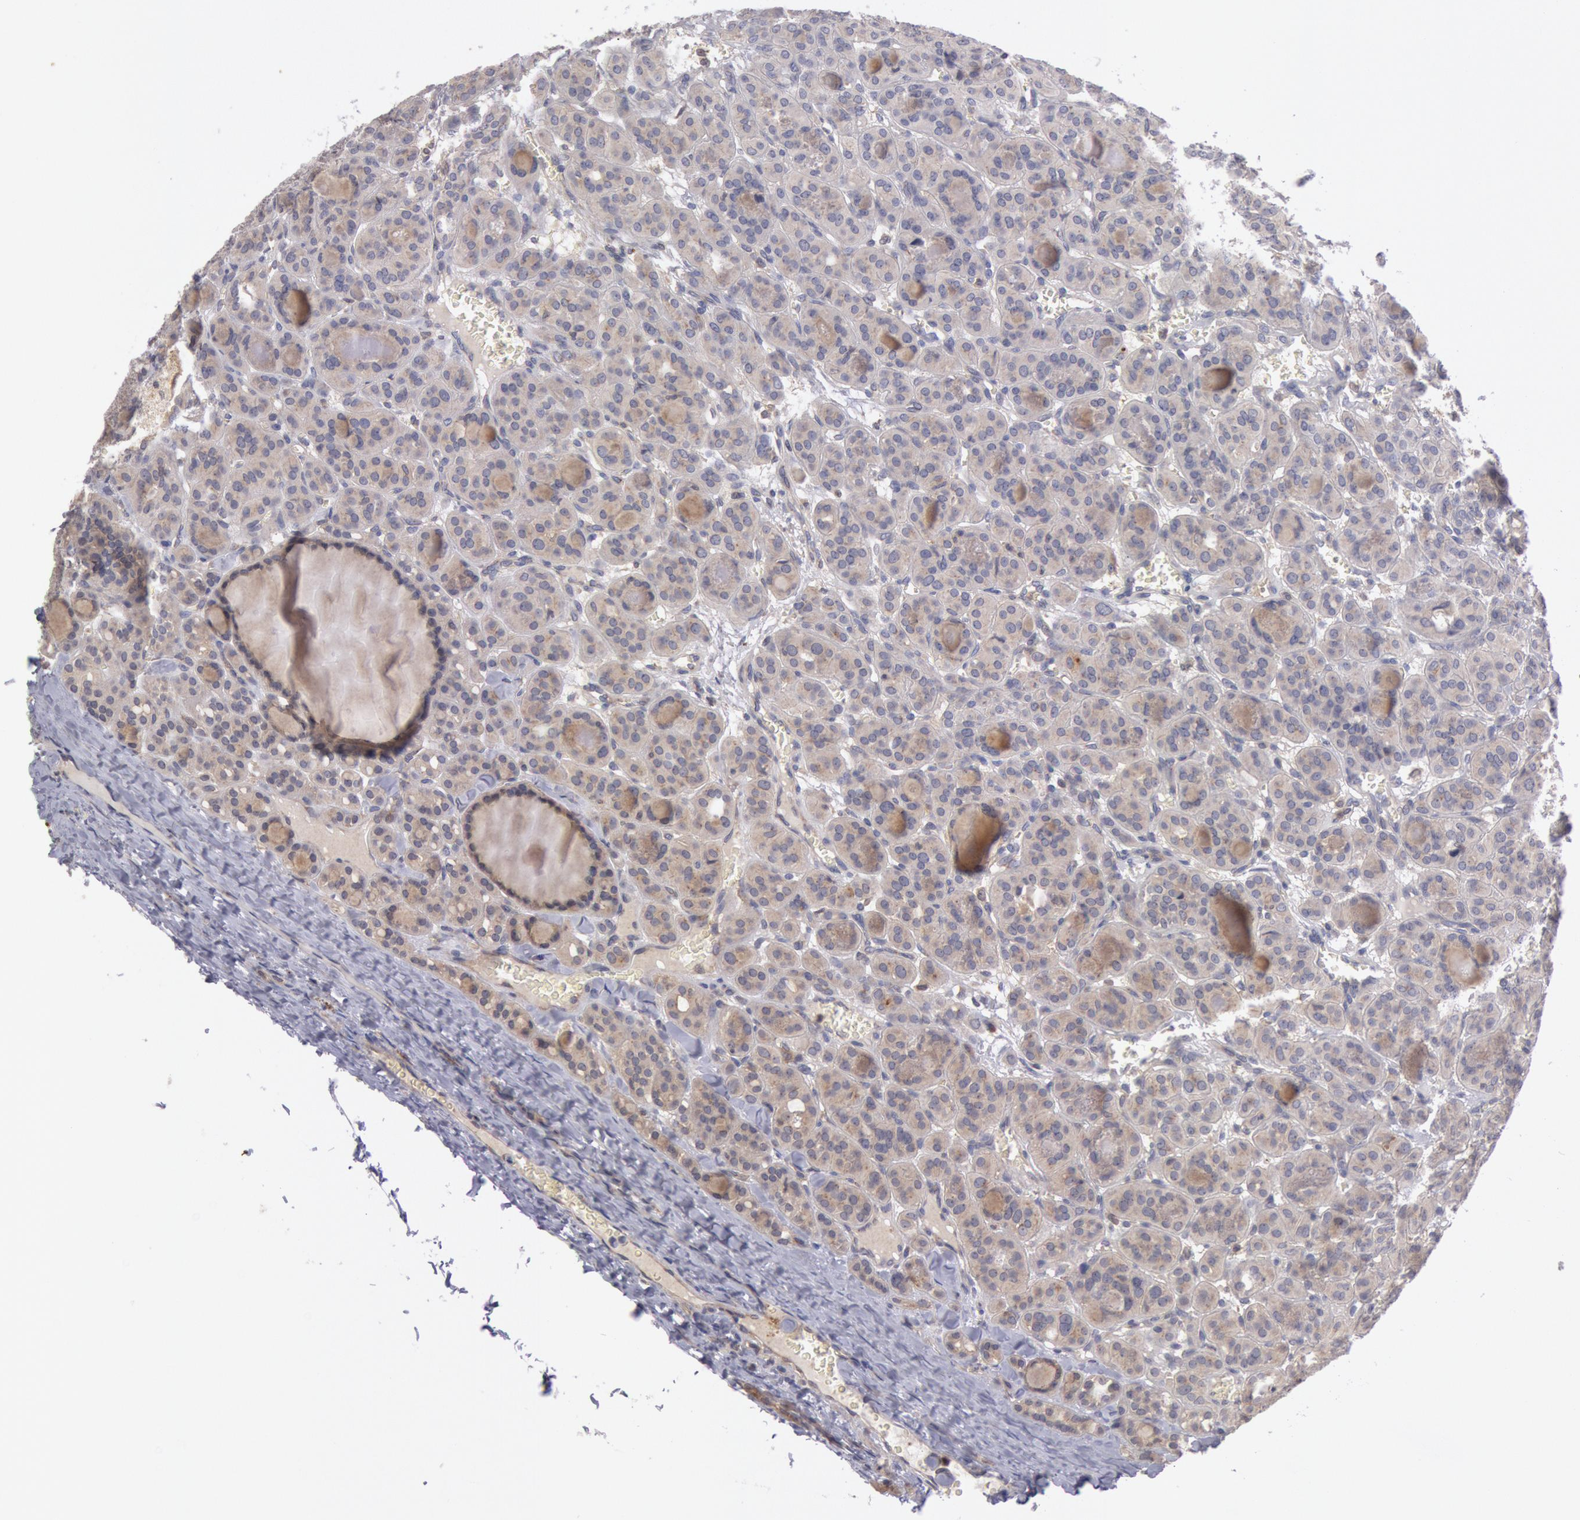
{"staining": {"intensity": "moderate", "quantity": "25%-75%", "location": "cytoplasmic/membranous"}, "tissue": "thyroid cancer", "cell_type": "Tumor cells", "image_type": "cancer", "snomed": [{"axis": "morphology", "description": "Follicular adenoma carcinoma, NOS"}, {"axis": "topography", "description": "Thyroid gland"}], "caption": "Immunohistochemical staining of human thyroid follicular adenoma carcinoma reveals medium levels of moderate cytoplasmic/membranous protein expression in approximately 25%-75% of tumor cells.", "gene": "PLA2G6", "patient": {"sex": "female", "age": 71}}